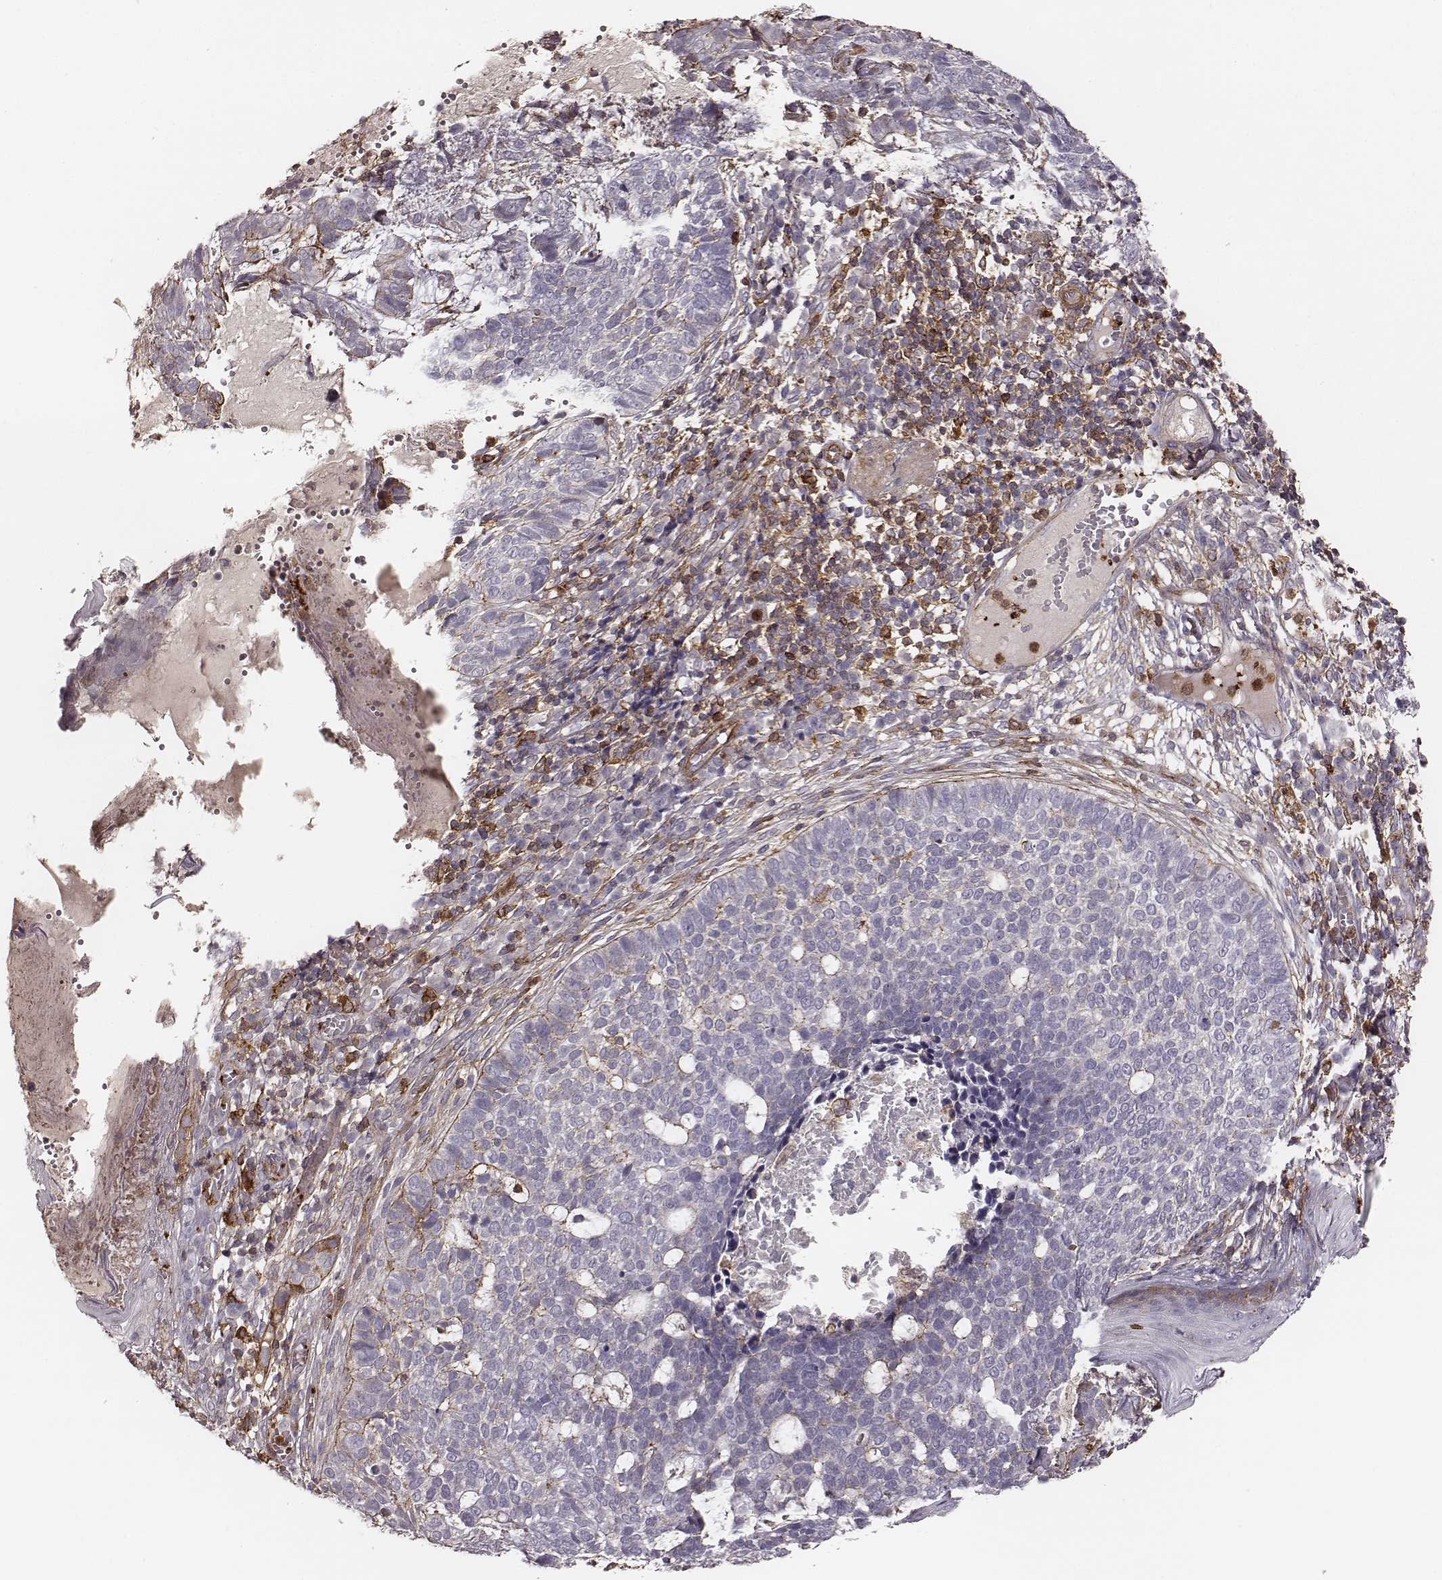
{"staining": {"intensity": "negative", "quantity": "none", "location": "none"}, "tissue": "skin cancer", "cell_type": "Tumor cells", "image_type": "cancer", "snomed": [{"axis": "morphology", "description": "Basal cell carcinoma"}, {"axis": "topography", "description": "Skin"}], "caption": "IHC histopathology image of neoplastic tissue: human skin cancer stained with DAB (3,3'-diaminobenzidine) shows no significant protein positivity in tumor cells.", "gene": "ZYX", "patient": {"sex": "female", "age": 69}}